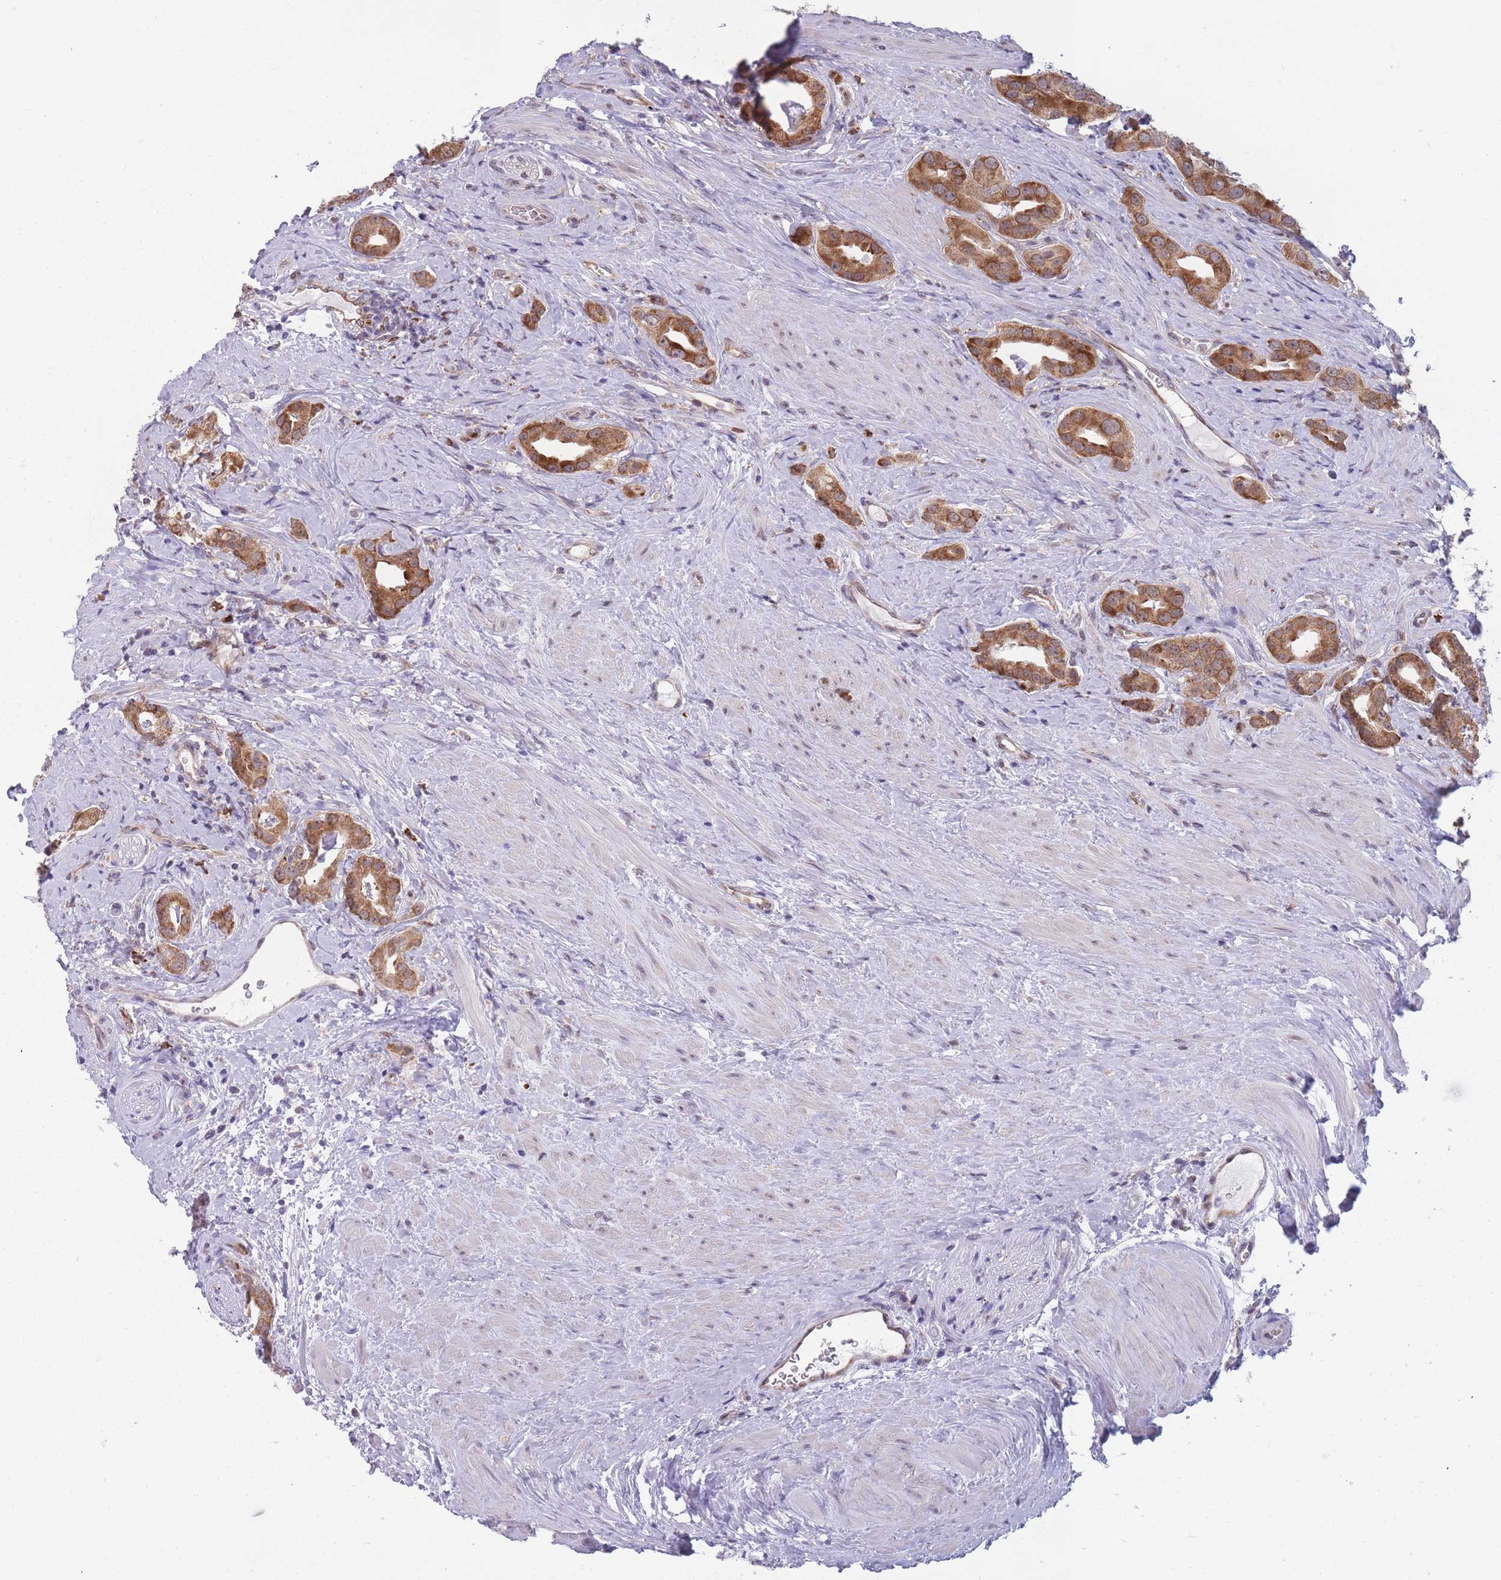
{"staining": {"intensity": "moderate", "quantity": ">75%", "location": "cytoplasmic/membranous"}, "tissue": "prostate cancer", "cell_type": "Tumor cells", "image_type": "cancer", "snomed": [{"axis": "morphology", "description": "Adenocarcinoma, High grade"}, {"axis": "topography", "description": "Prostate"}], "caption": "This is an image of immunohistochemistry staining of prostate high-grade adenocarcinoma, which shows moderate positivity in the cytoplasmic/membranous of tumor cells.", "gene": "TMEM121", "patient": {"sex": "male", "age": 63}}